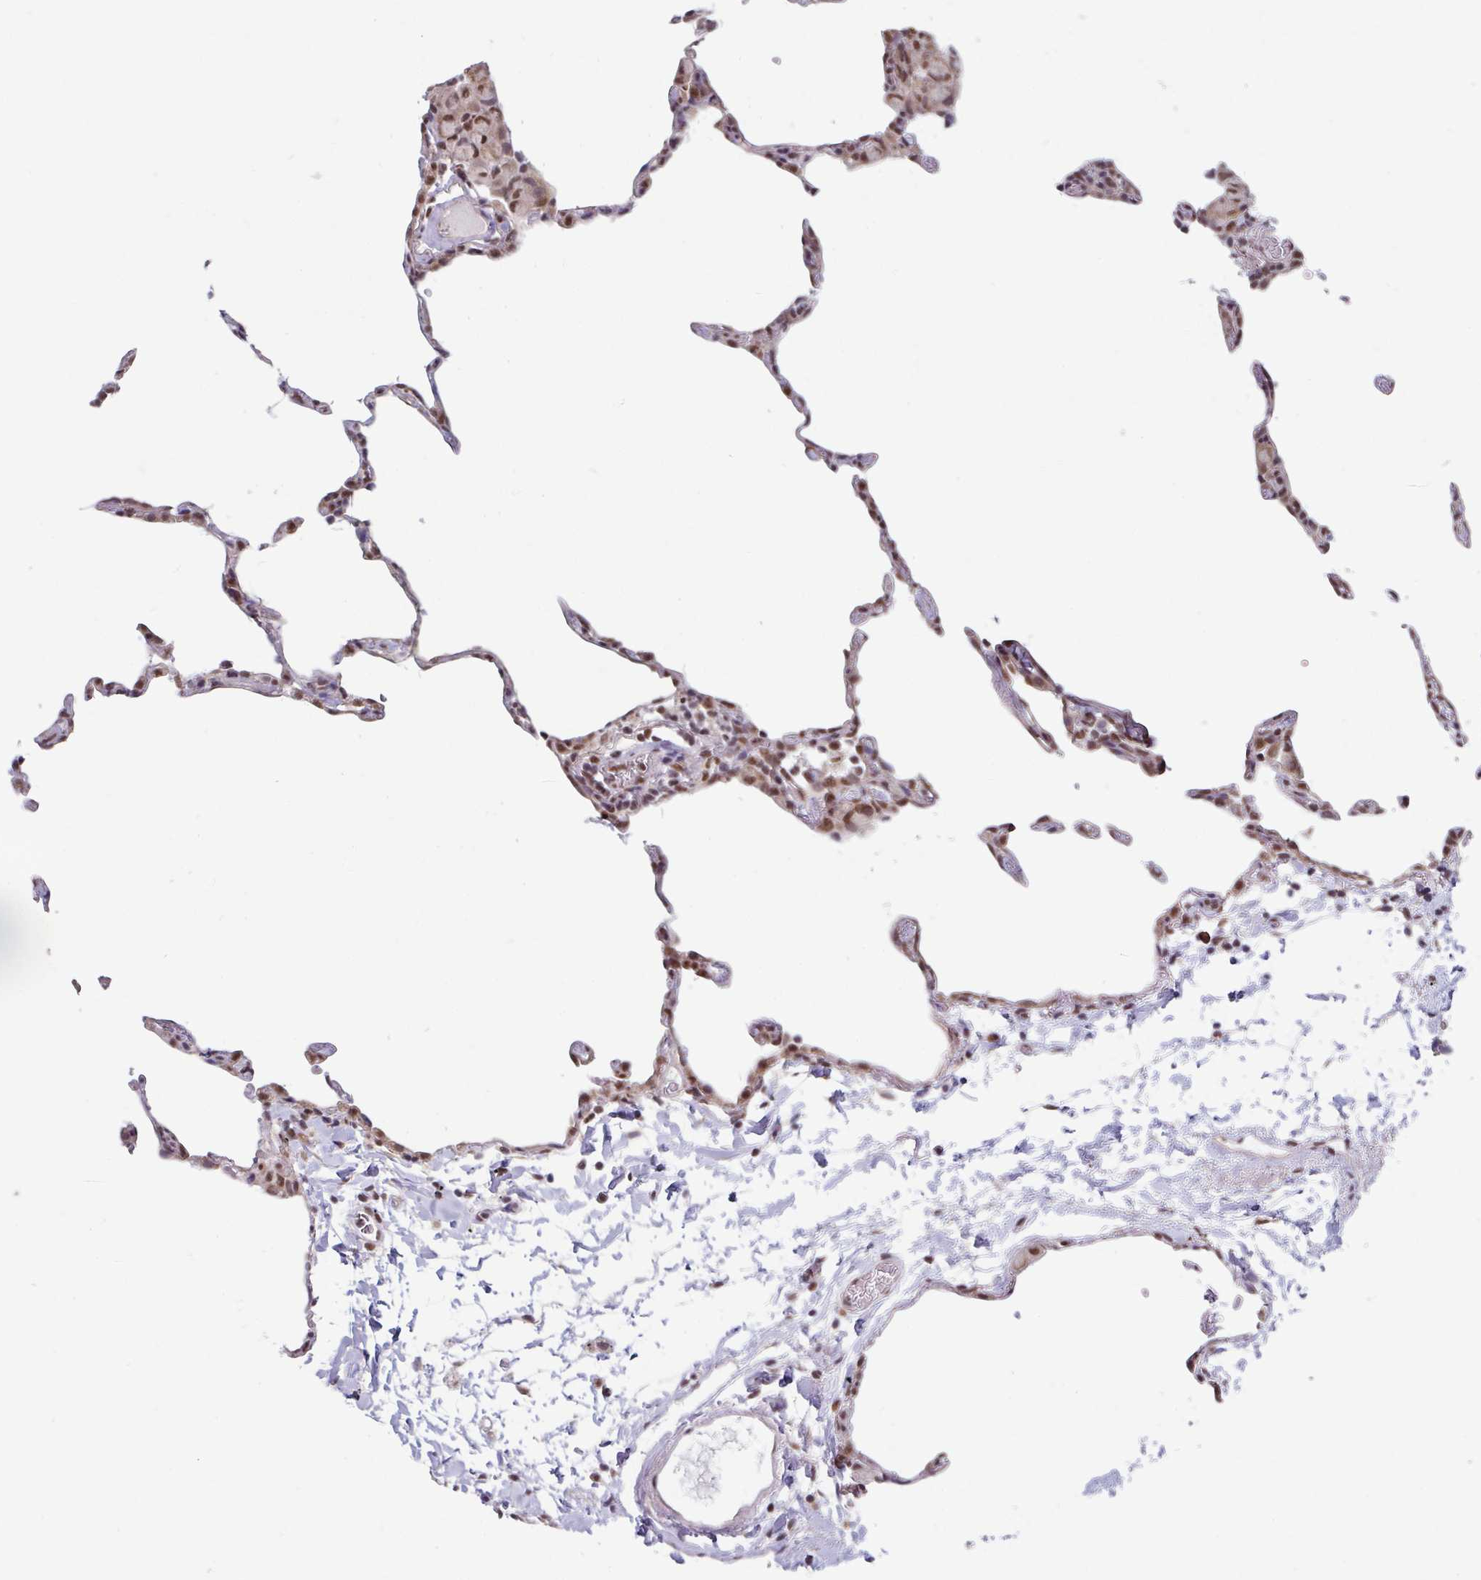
{"staining": {"intensity": "moderate", "quantity": "<25%", "location": "nuclear"}, "tissue": "lung", "cell_type": "Alveolar cells", "image_type": "normal", "snomed": [{"axis": "morphology", "description": "Normal tissue, NOS"}, {"axis": "topography", "description": "Lung"}], "caption": "Alveolar cells reveal moderate nuclear expression in approximately <25% of cells in unremarkable lung. (DAB IHC, brown staining for protein, blue staining for nuclei).", "gene": "TMED5", "patient": {"sex": "female", "age": 57}}